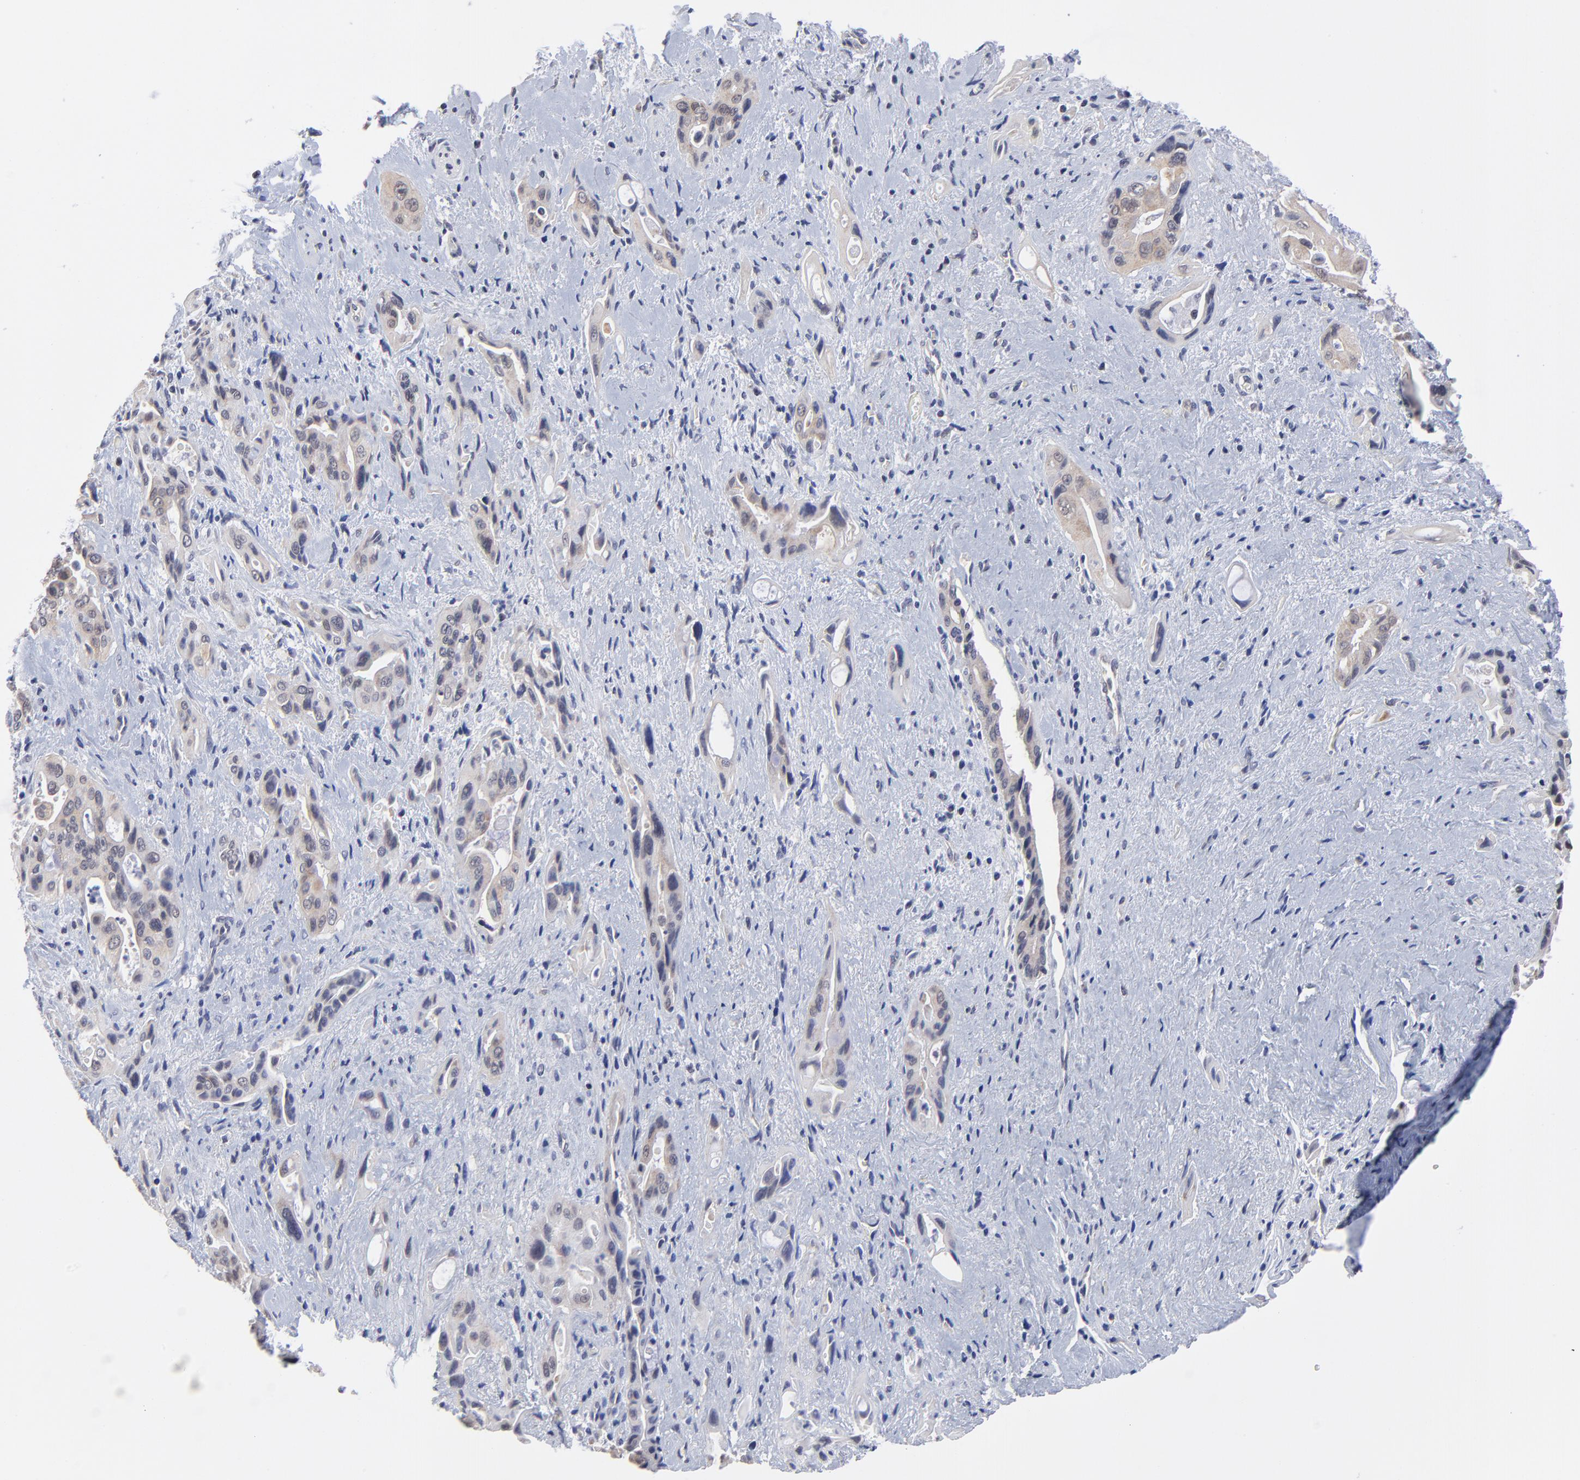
{"staining": {"intensity": "weak", "quantity": "25%-75%", "location": "cytoplasmic/membranous"}, "tissue": "pancreatic cancer", "cell_type": "Tumor cells", "image_type": "cancer", "snomed": [{"axis": "morphology", "description": "Adenocarcinoma, NOS"}, {"axis": "topography", "description": "Pancreas"}], "caption": "A micrograph of pancreatic cancer (adenocarcinoma) stained for a protein displays weak cytoplasmic/membranous brown staining in tumor cells.", "gene": "FBXO8", "patient": {"sex": "male", "age": 77}}